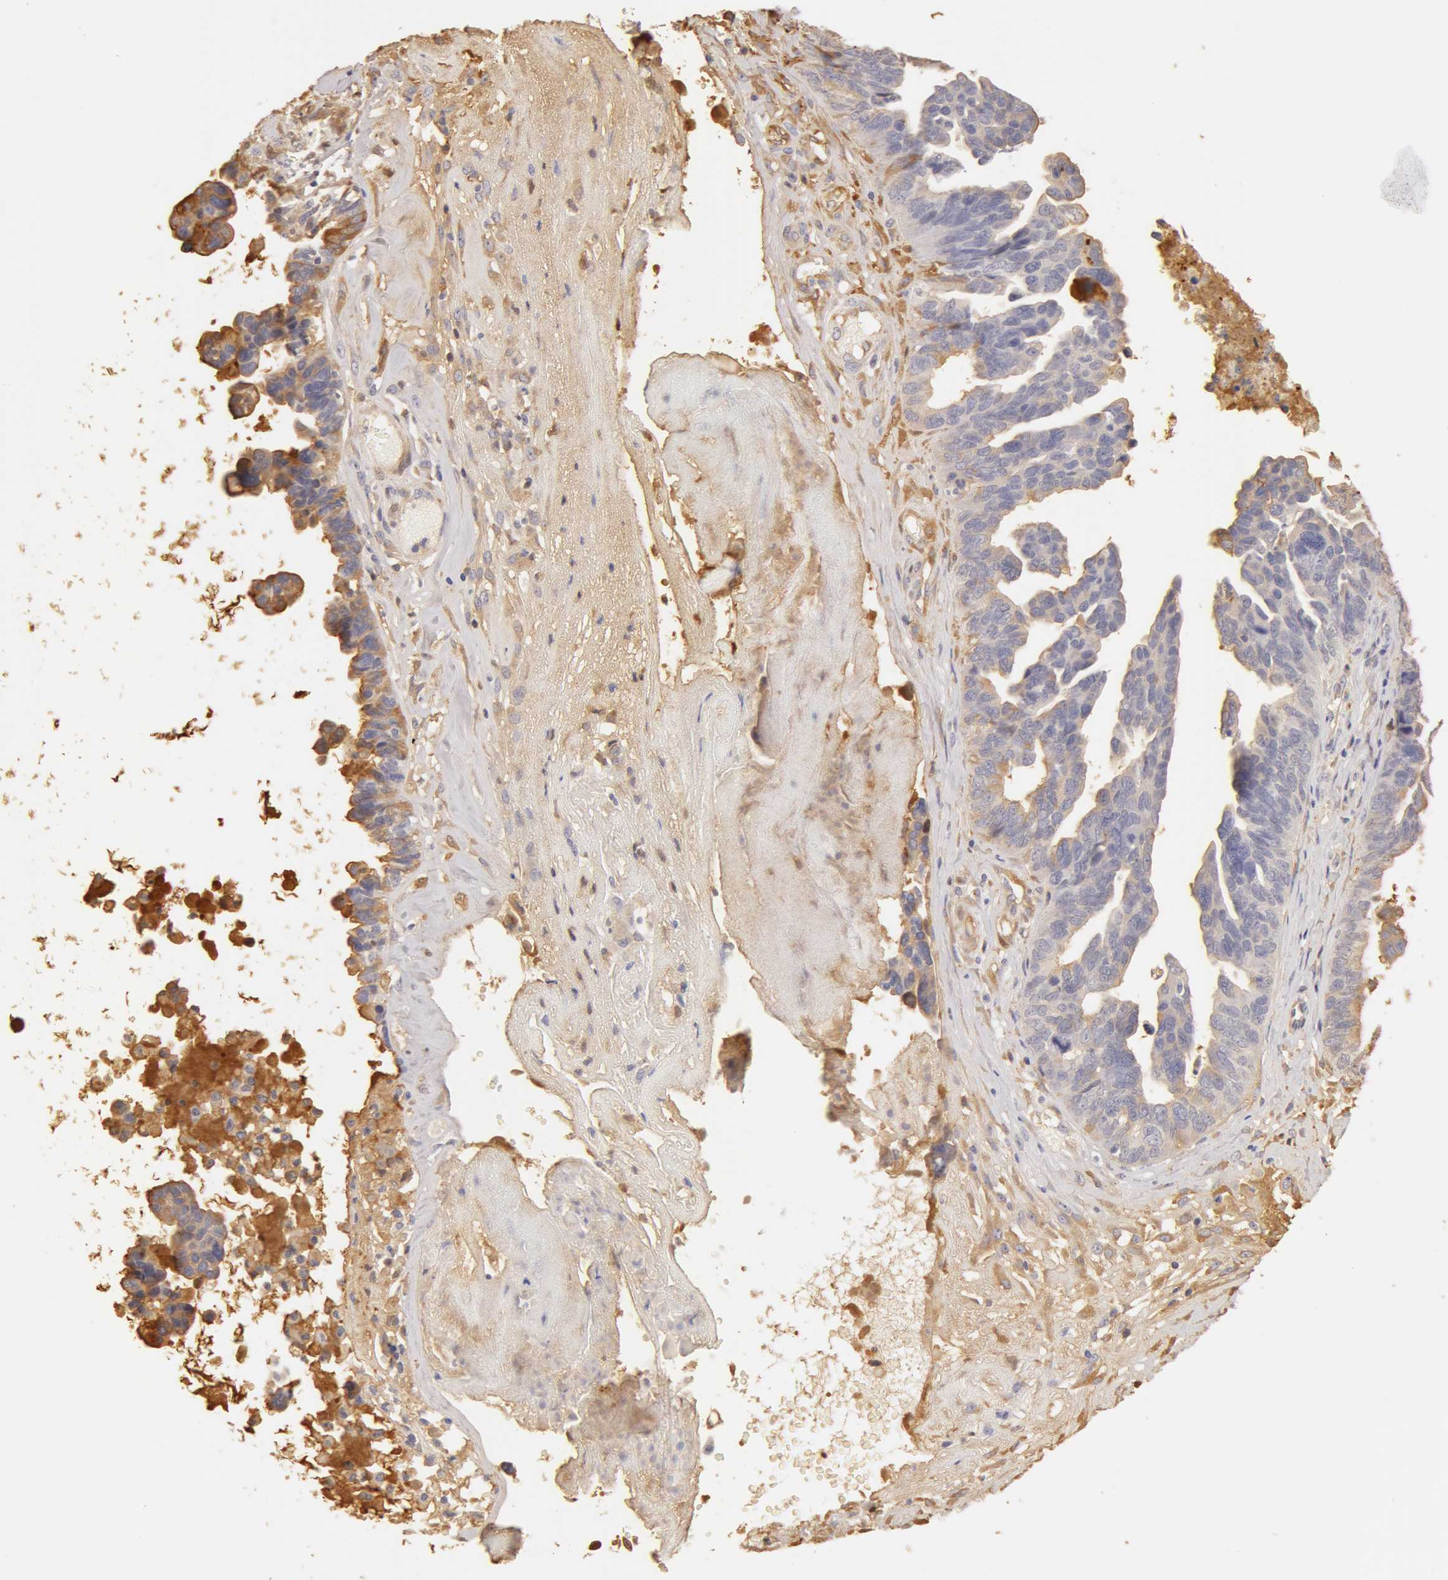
{"staining": {"intensity": "moderate", "quantity": "25%-75%", "location": "cytoplasmic/membranous"}, "tissue": "ovarian cancer", "cell_type": "Tumor cells", "image_type": "cancer", "snomed": [{"axis": "morphology", "description": "Cystadenocarcinoma, serous, NOS"}, {"axis": "topography", "description": "Ovary"}], "caption": "Approximately 25%-75% of tumor cells in ovarian cancer show moderate cytoplasmic/membranous protein positivity as visualized by brown immunohistochemical staining.", "gene": "TF", "patient": {"sex": "female", "age": 64}}